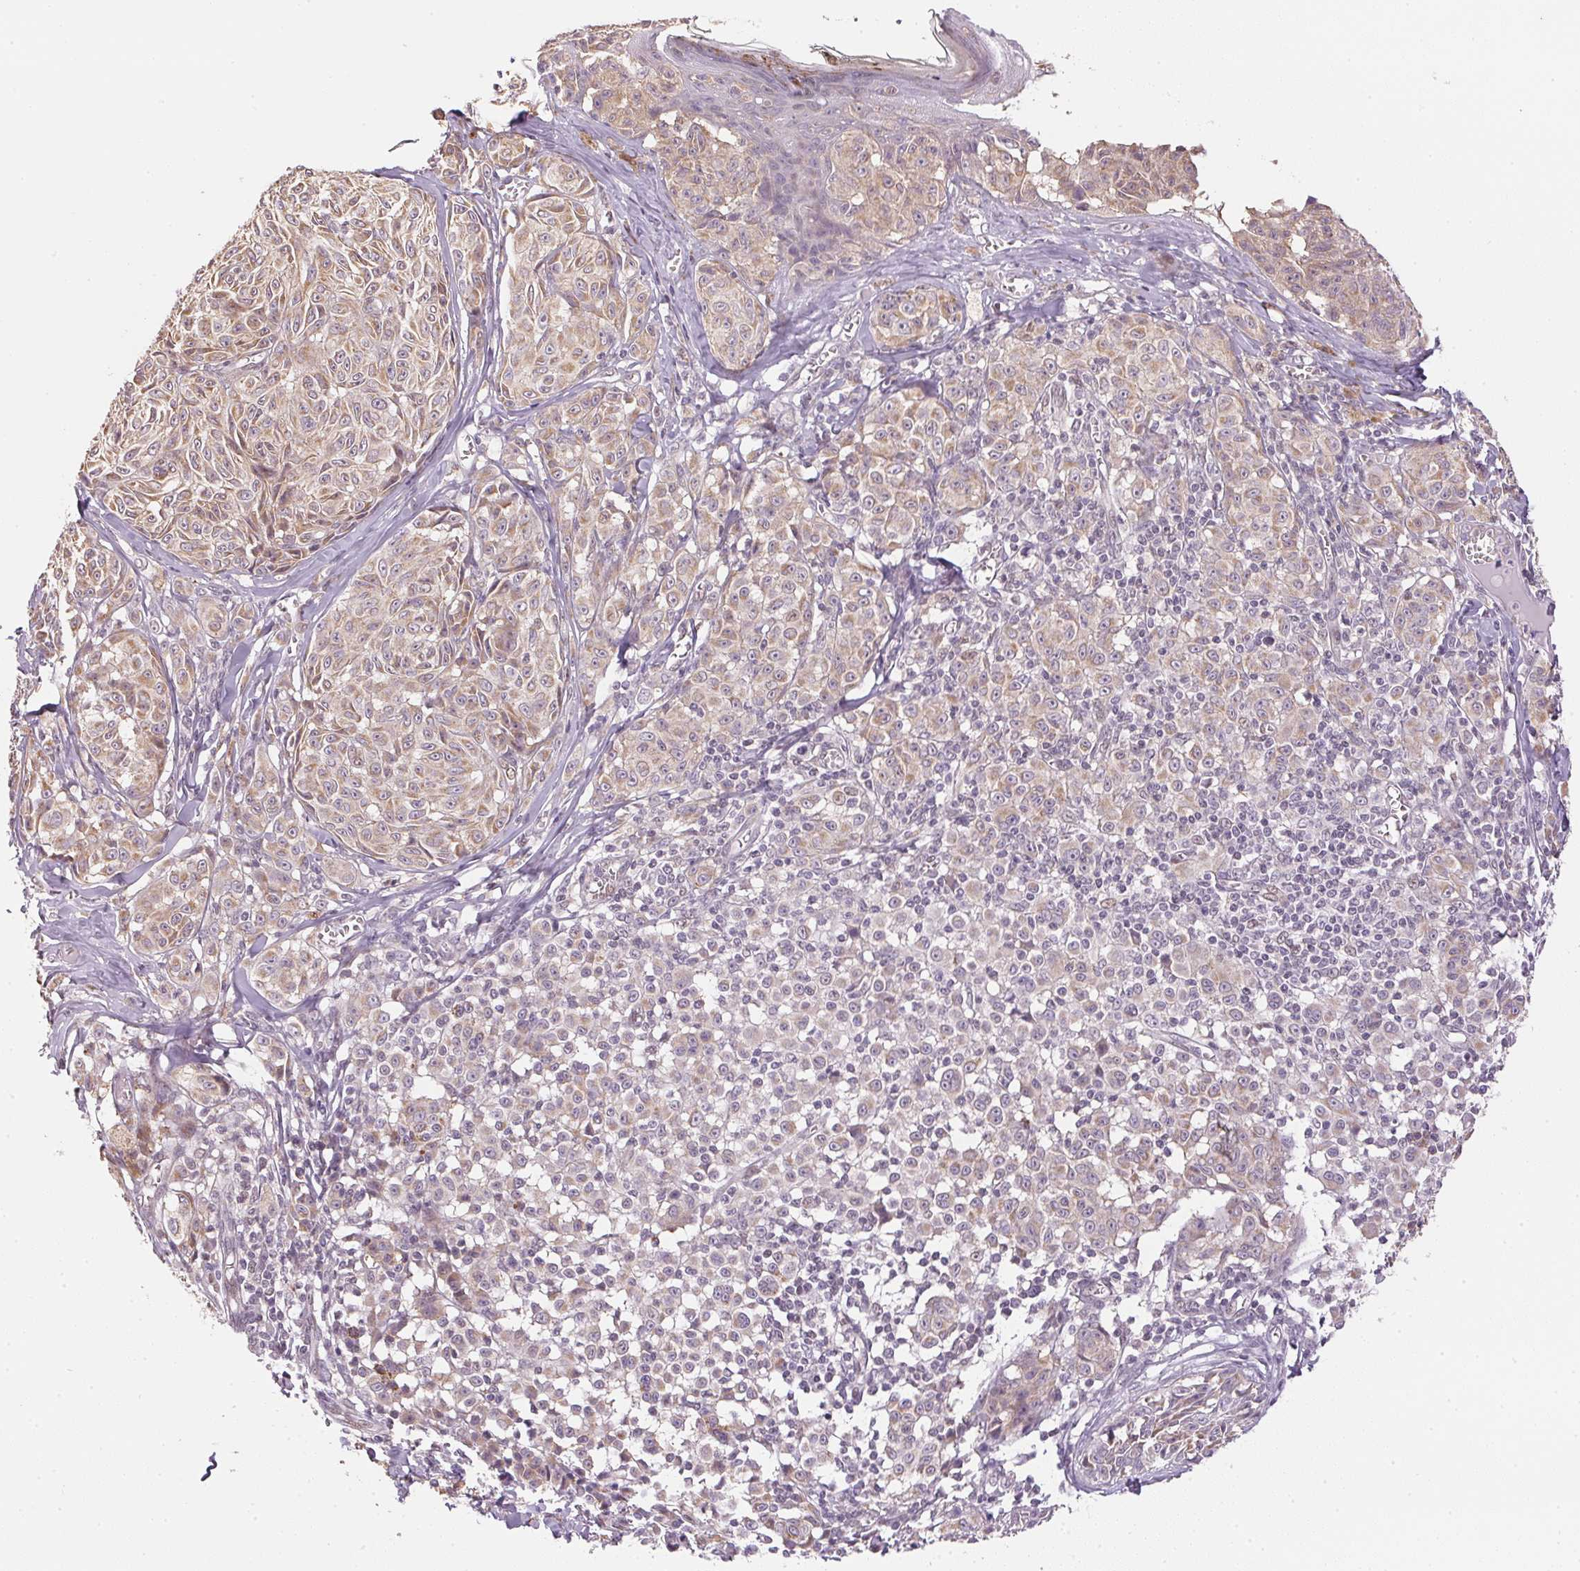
{"staining": {"intensity": "weak", "quantity": "25%-75%", "location": "cytoplasmic/membranous"}, "tissue": "melanoma", "cell_type": "Tumor cells", "image_type": "cancer", "snomed": [{"axis": "morphology", "description": "Malignant melanoma, NOS"}, {"axis": "topography", "description": "Skin"}], "caption": "IHC (DAB) staining of malignant melanoma exhibits weak cytoplasmic/membranous protein expression in about 25%-75% of tumor cells.", "gene": "SC5D", "patient": {"sex": "female", "age": 43}}